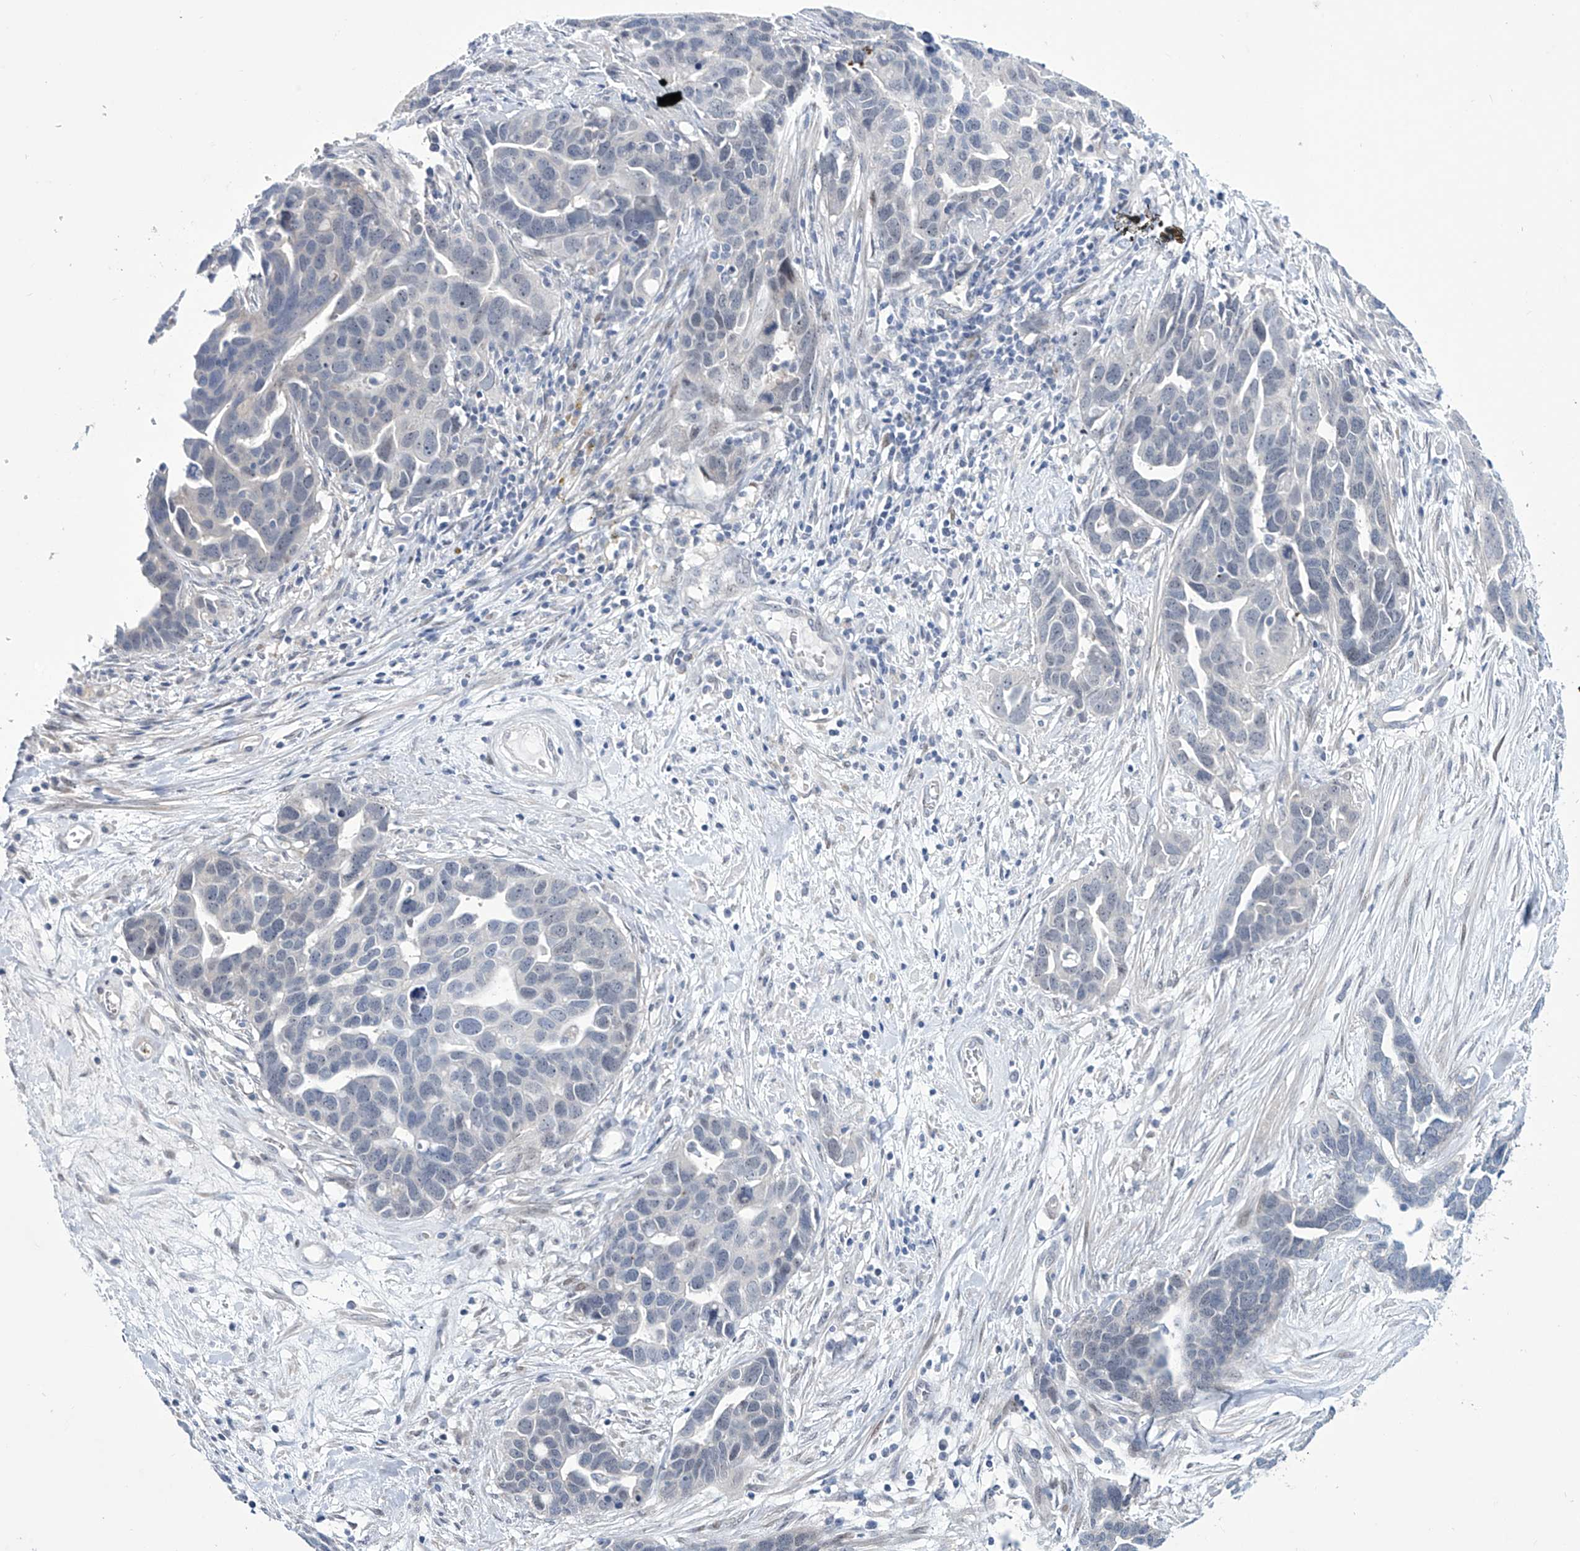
{"staining": {"intensity": "negative", "quantity": "none", "location": "none"}, "tissue": "ovarian cancer", "cell_type": "Tumor cells", "image_type": "cancer", "snomed": [{"axis": "morphology", "description": "Cystadenocarcinoma, serous, NOS"}, {"axis": "topography", "description": "Ovary"}], "caption": "The histopathology image shows no significant expression in tumor cells of ovarian cancer.", "gene": "TRIM60", "patient": {"sex": "female", "age": 54}}